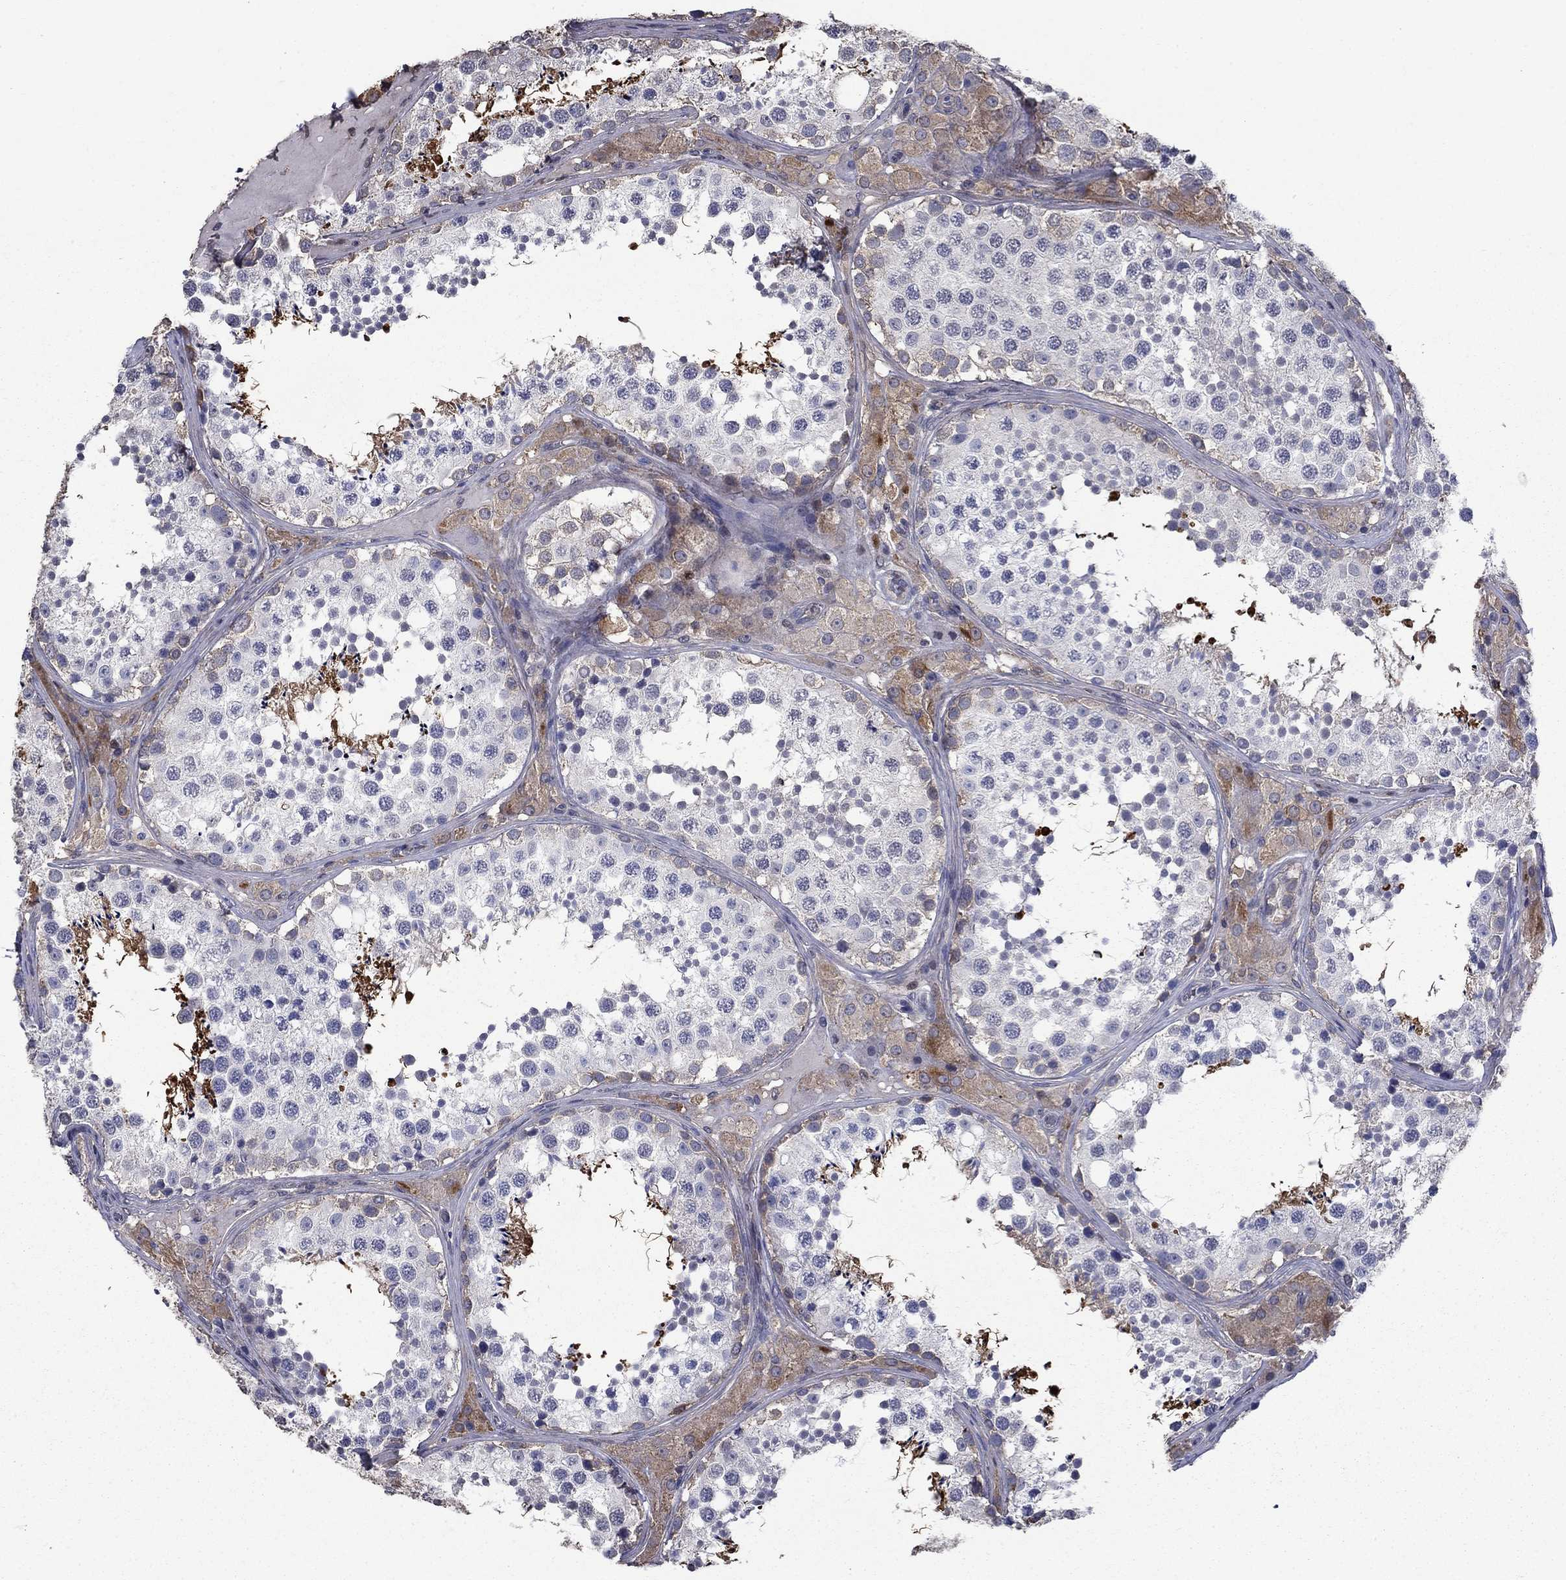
{"staining": {"intensity": "strong", "quantity": "<25%", "location": "cytoplasmic/membranous"}, "tissue": "testis", "cell_type": "Cells in seminiferous ducts", "image_type": "normal", "snomed": [{"axis": "morphology", "description": "Normal tissue, NOS"}, {"axis": "topography", "description": "Testis"}], "caption": "DAB immunohistochemical staining of normal testis demonstrates strong cytoplasmic/membranous protein positivity in about <25% of cells in seminiferous ducts.", "gene": "DVL1", "patient": {"sex": "male", "age": 34}}